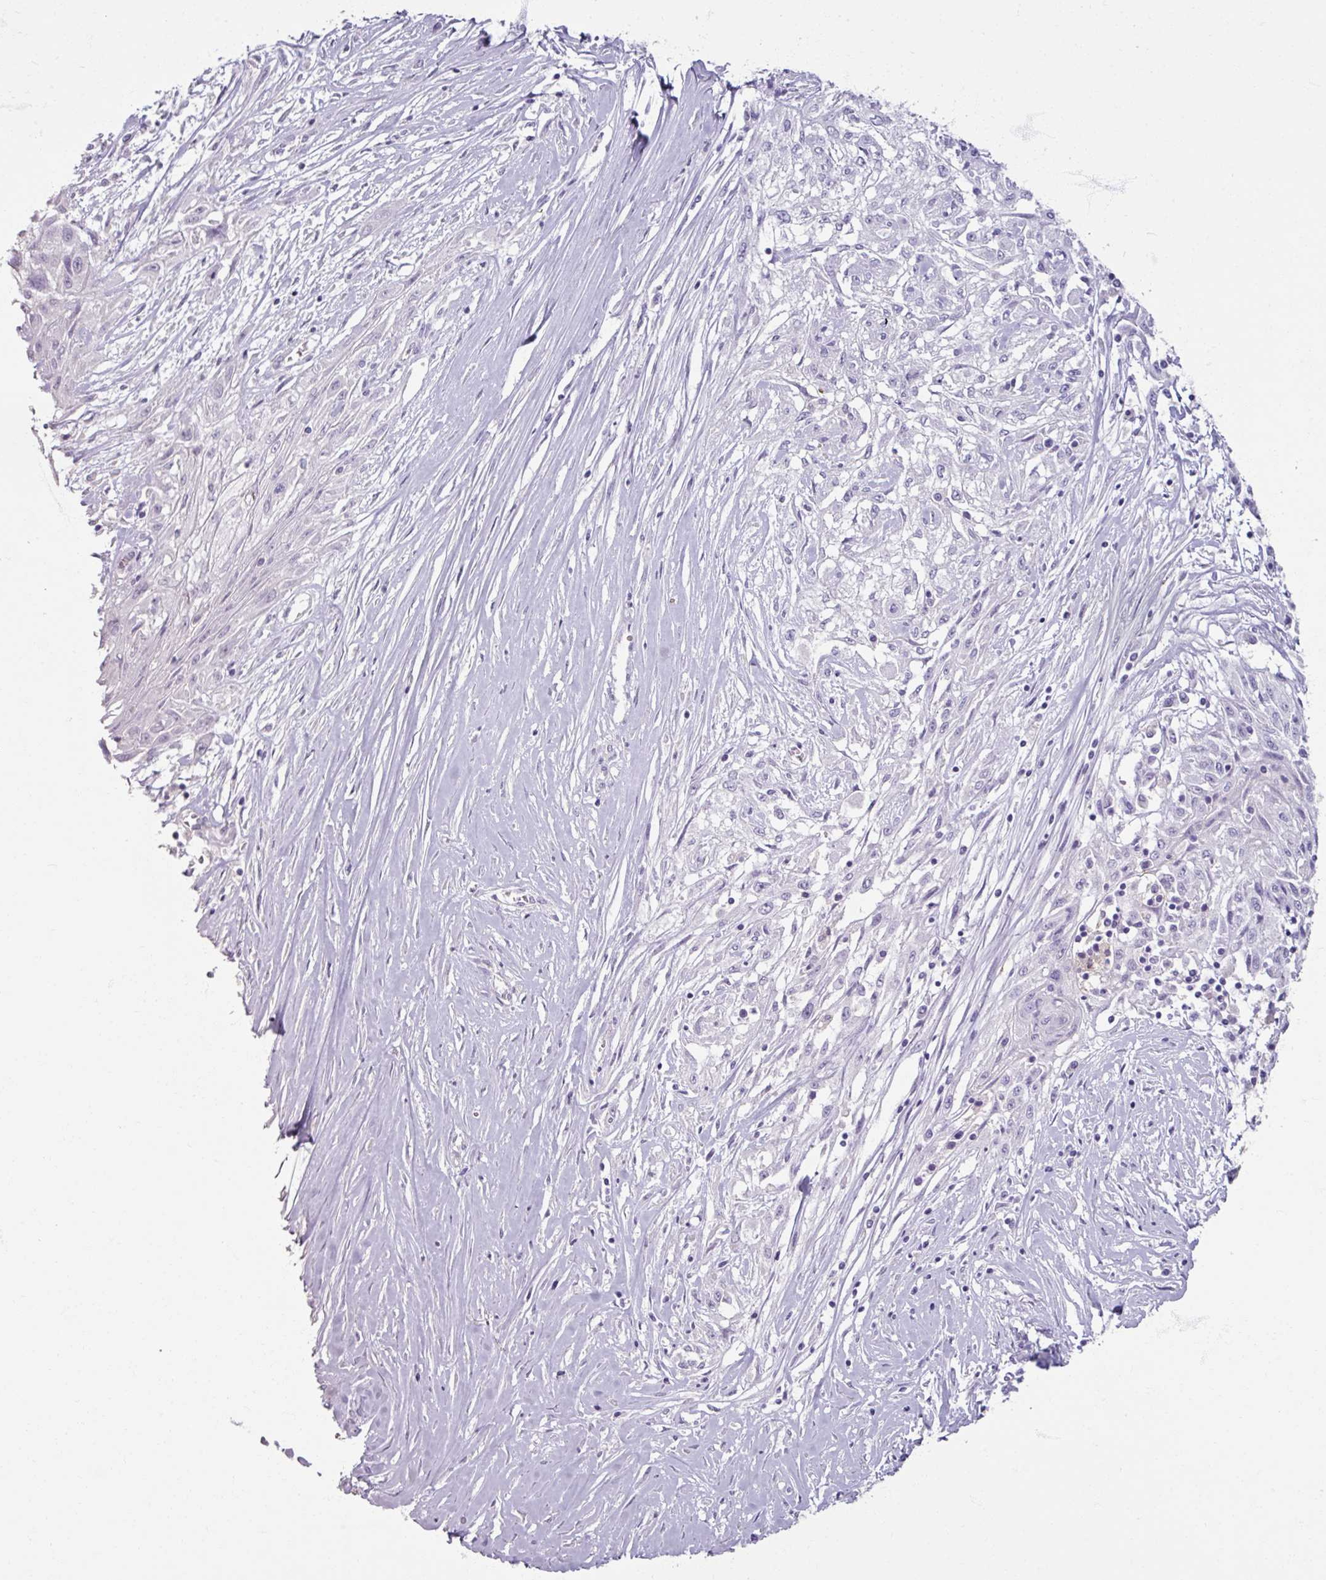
{"staining": {"intensity": "negative", "quantity": "none", "location": "none"}, "tissue": "skin cancer", "cell_type": "Tumor cells", "image_type": "cancer", "snomed": [{"axis": "morphology", "description": "Squamous cell carcinoma, NOS"}, {"axis": "morphology", "description": "Squamous cell carcinoma, metastatic, NOS"}, {"axis": "topography", "description": "Skin"}, {"axis": "topography", "description": "Lymph node"}], "caption": "Tumor cells are negative for brown protein staining in squamous cell carcinoma (skin).", "gene": "SLC27A5", "patient": {"sex": "male", "age": 75}}